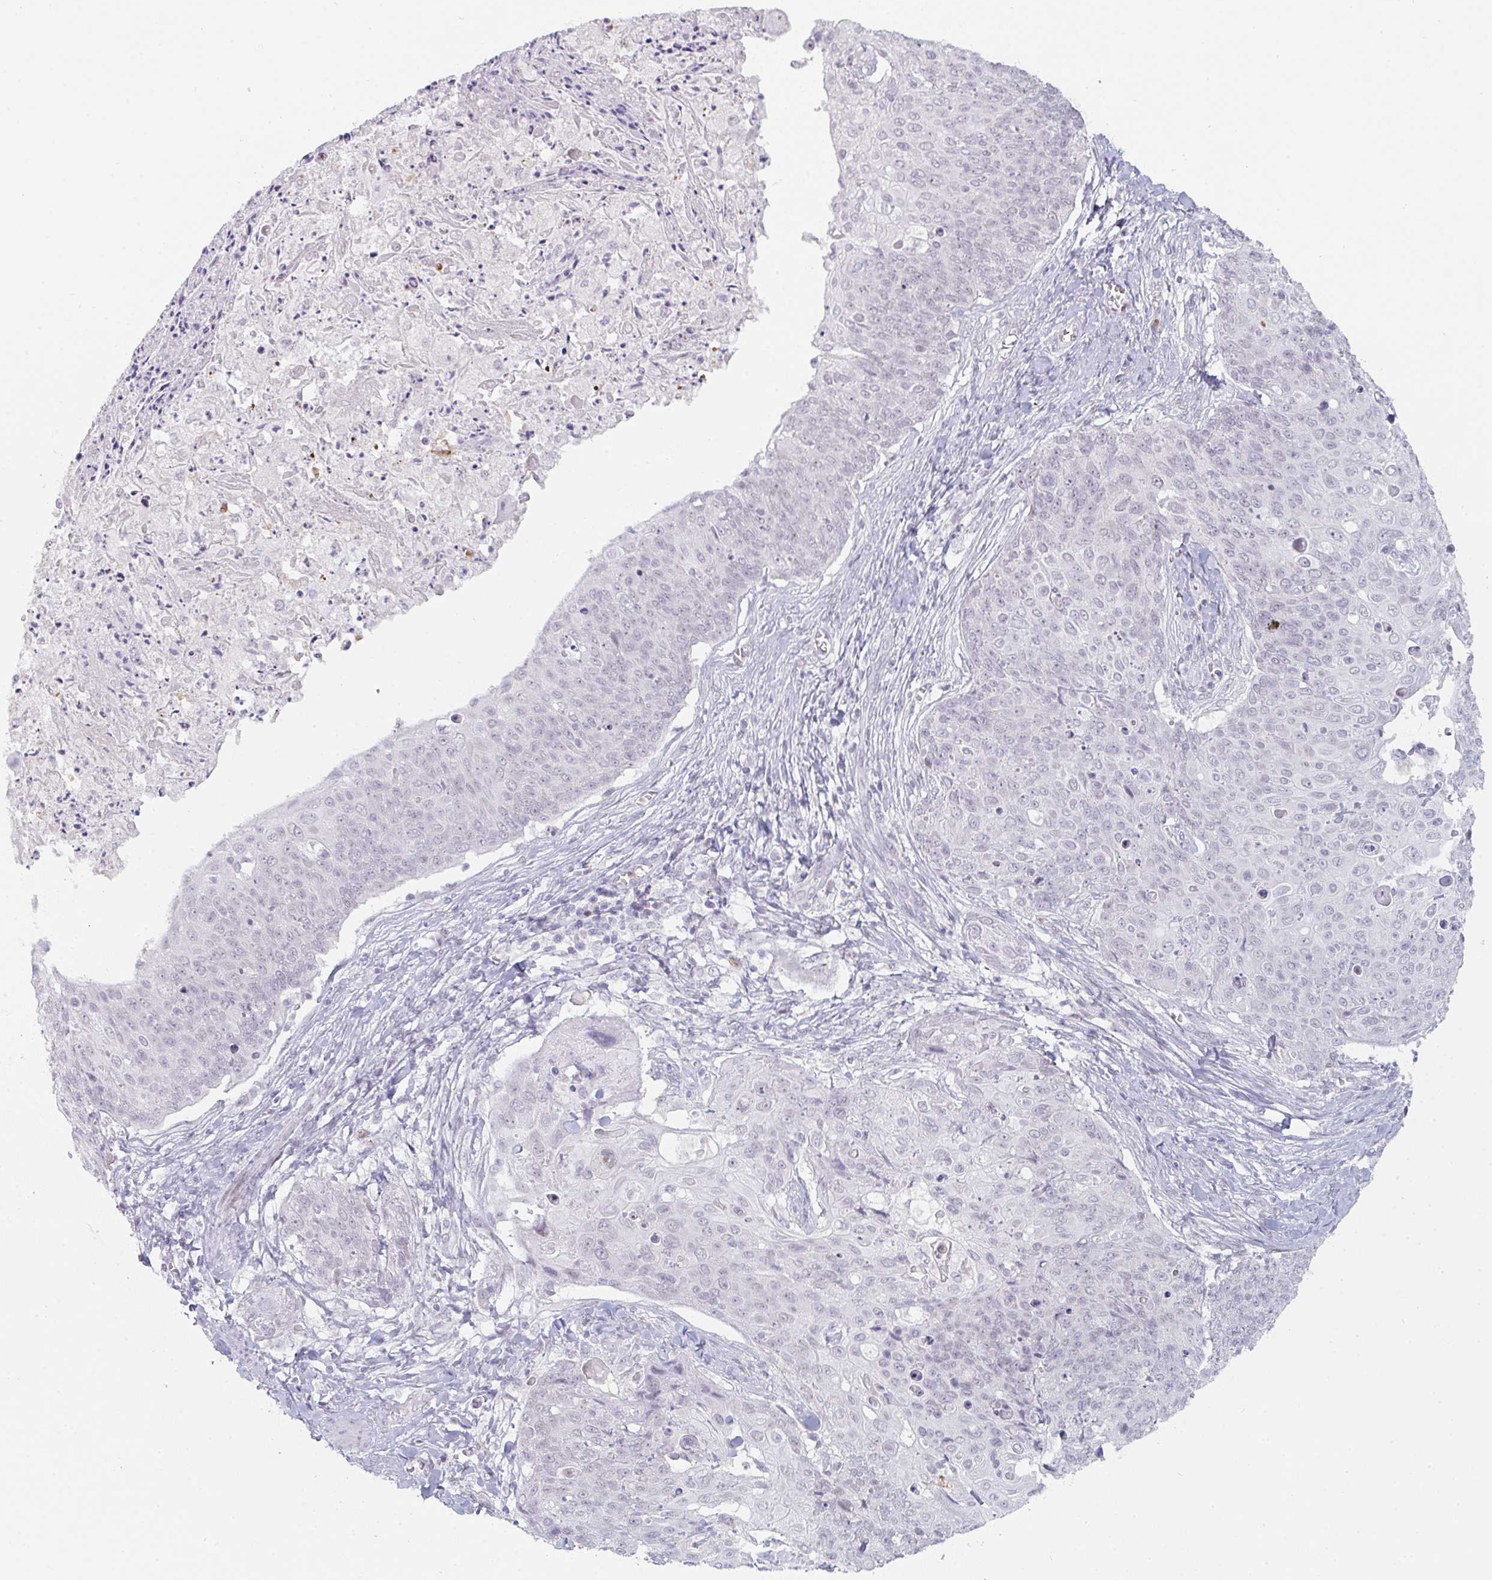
{"staining": {"intensity": "negative", "quantity": "none", "location": "none"}, "tissue": "skin cancer", "cell_type": "Tumor cells", "image_type": "cancer", "snomed": [{"axis": "morphology", "description": "Squamous cell carcinoma, NOS"}, {"axis": "topography", "description": "Skin"}, {"axis": "topography", "description": "Vulva"}], "caption": "A photomicrograph of skin squamous cell carcinoma stained for a protein shows no brown staining in tumor cells. (Brightfield microscopy of DAB (3,3'-diaminobenzidine) immunohistochemistry (IHC) at high magnification).", "gene": "LIN54", "patient": {"sex": "female", "age": 85}}